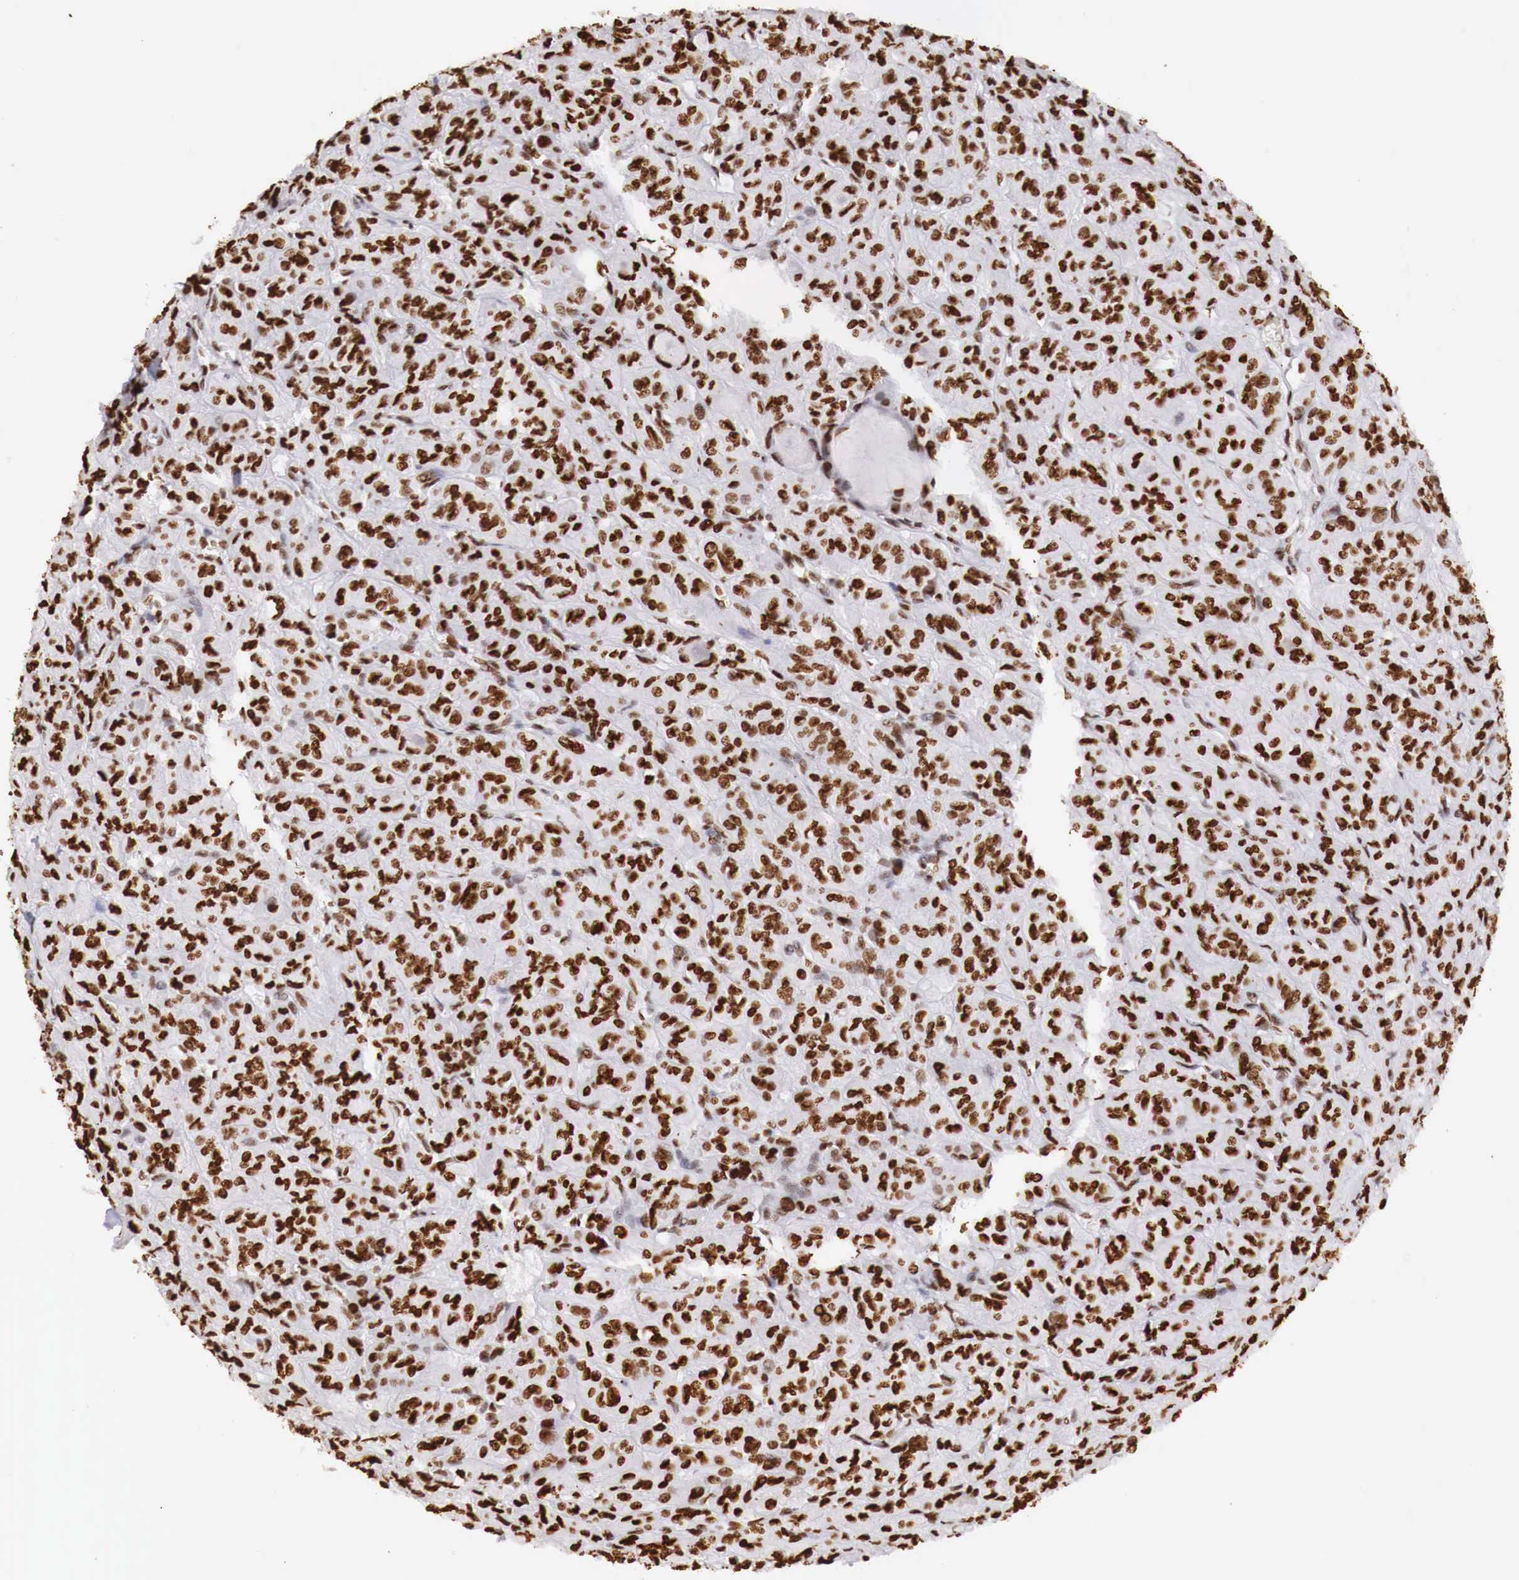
{"staining": {"intensity": "strong", "quantity": ">75%", "location": "nuclear"}, "tissue": "thyroid cancer", "cell_type": "Tumor cells", "image_type": "cancer", "snomed": [{"axis": "morphology", "description": "Follicular adenoma carcinoma, NOS"}, {"axis": "topography", "description": "Thyroid gland"}], "caption": "Protein staining of thyroid cancer tissue demonstrates strong nuclear staining in about >75% of tumor cells.", "gene": "DKC1", "patient": {"sex": "female", "age": 71}}